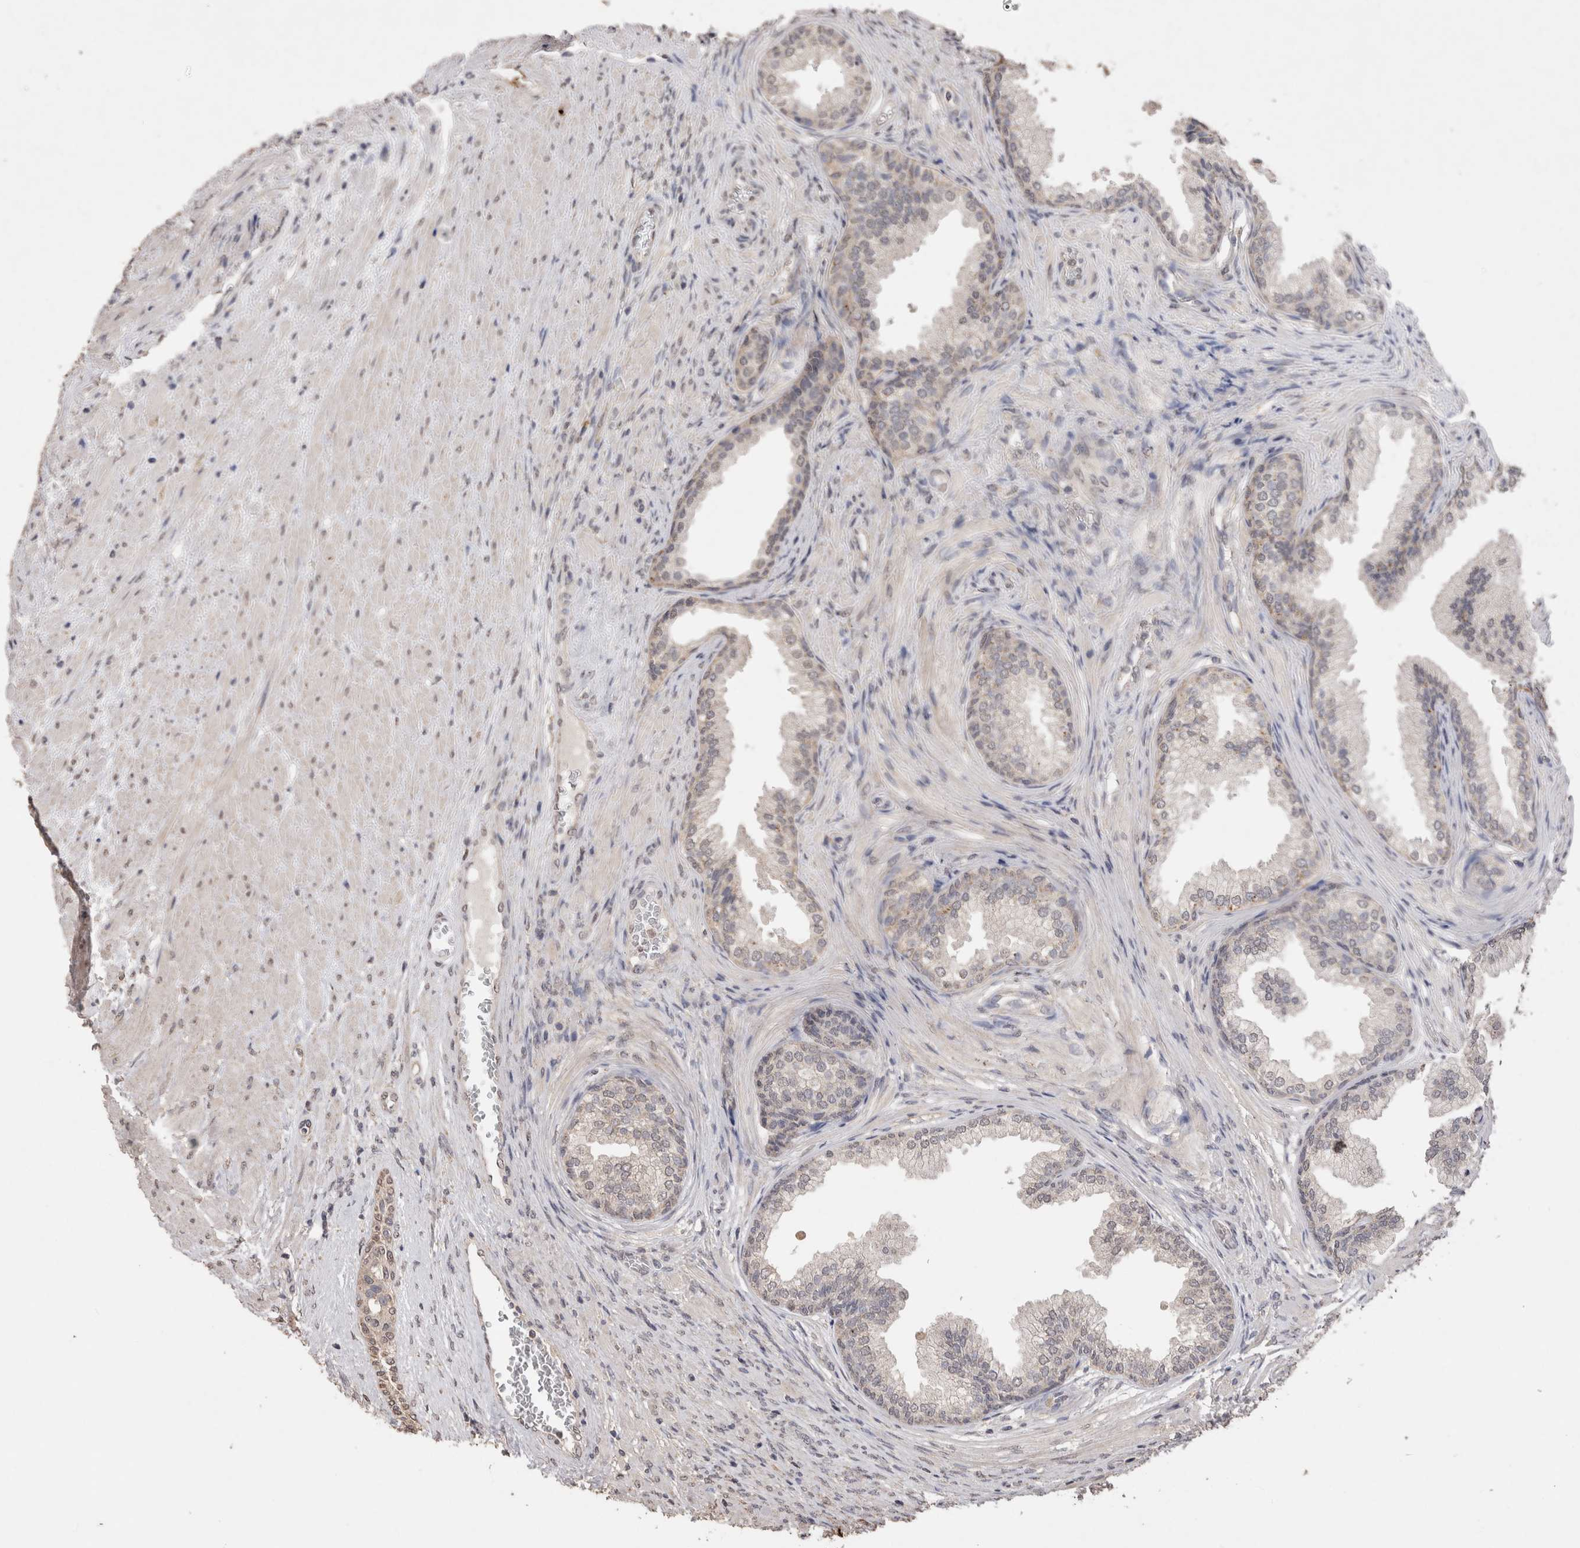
{"staining": {"intensity": "weak", "quantity": "25%-75%", "location": "cytoplasmic/membranous"}, "tissue": "prostate", "cell_type": "Glandular cells", "image_type": "normal", "snomed": [{"axis": "morphology", "description": "Normal tissue, NOS"}, {"axis": "topography", "description": "Prostate"}], "caption": "Immunohistochemistry (IHC) photomicrograph of unremarkable human prostate stained for a protein (brown), which reveals low levels of weak cytoplasmic/membranous expression in approximately 25%-75% of glandular cells.", "gene": "CDH6", "patient": {"sex": "male", "age": 76}}